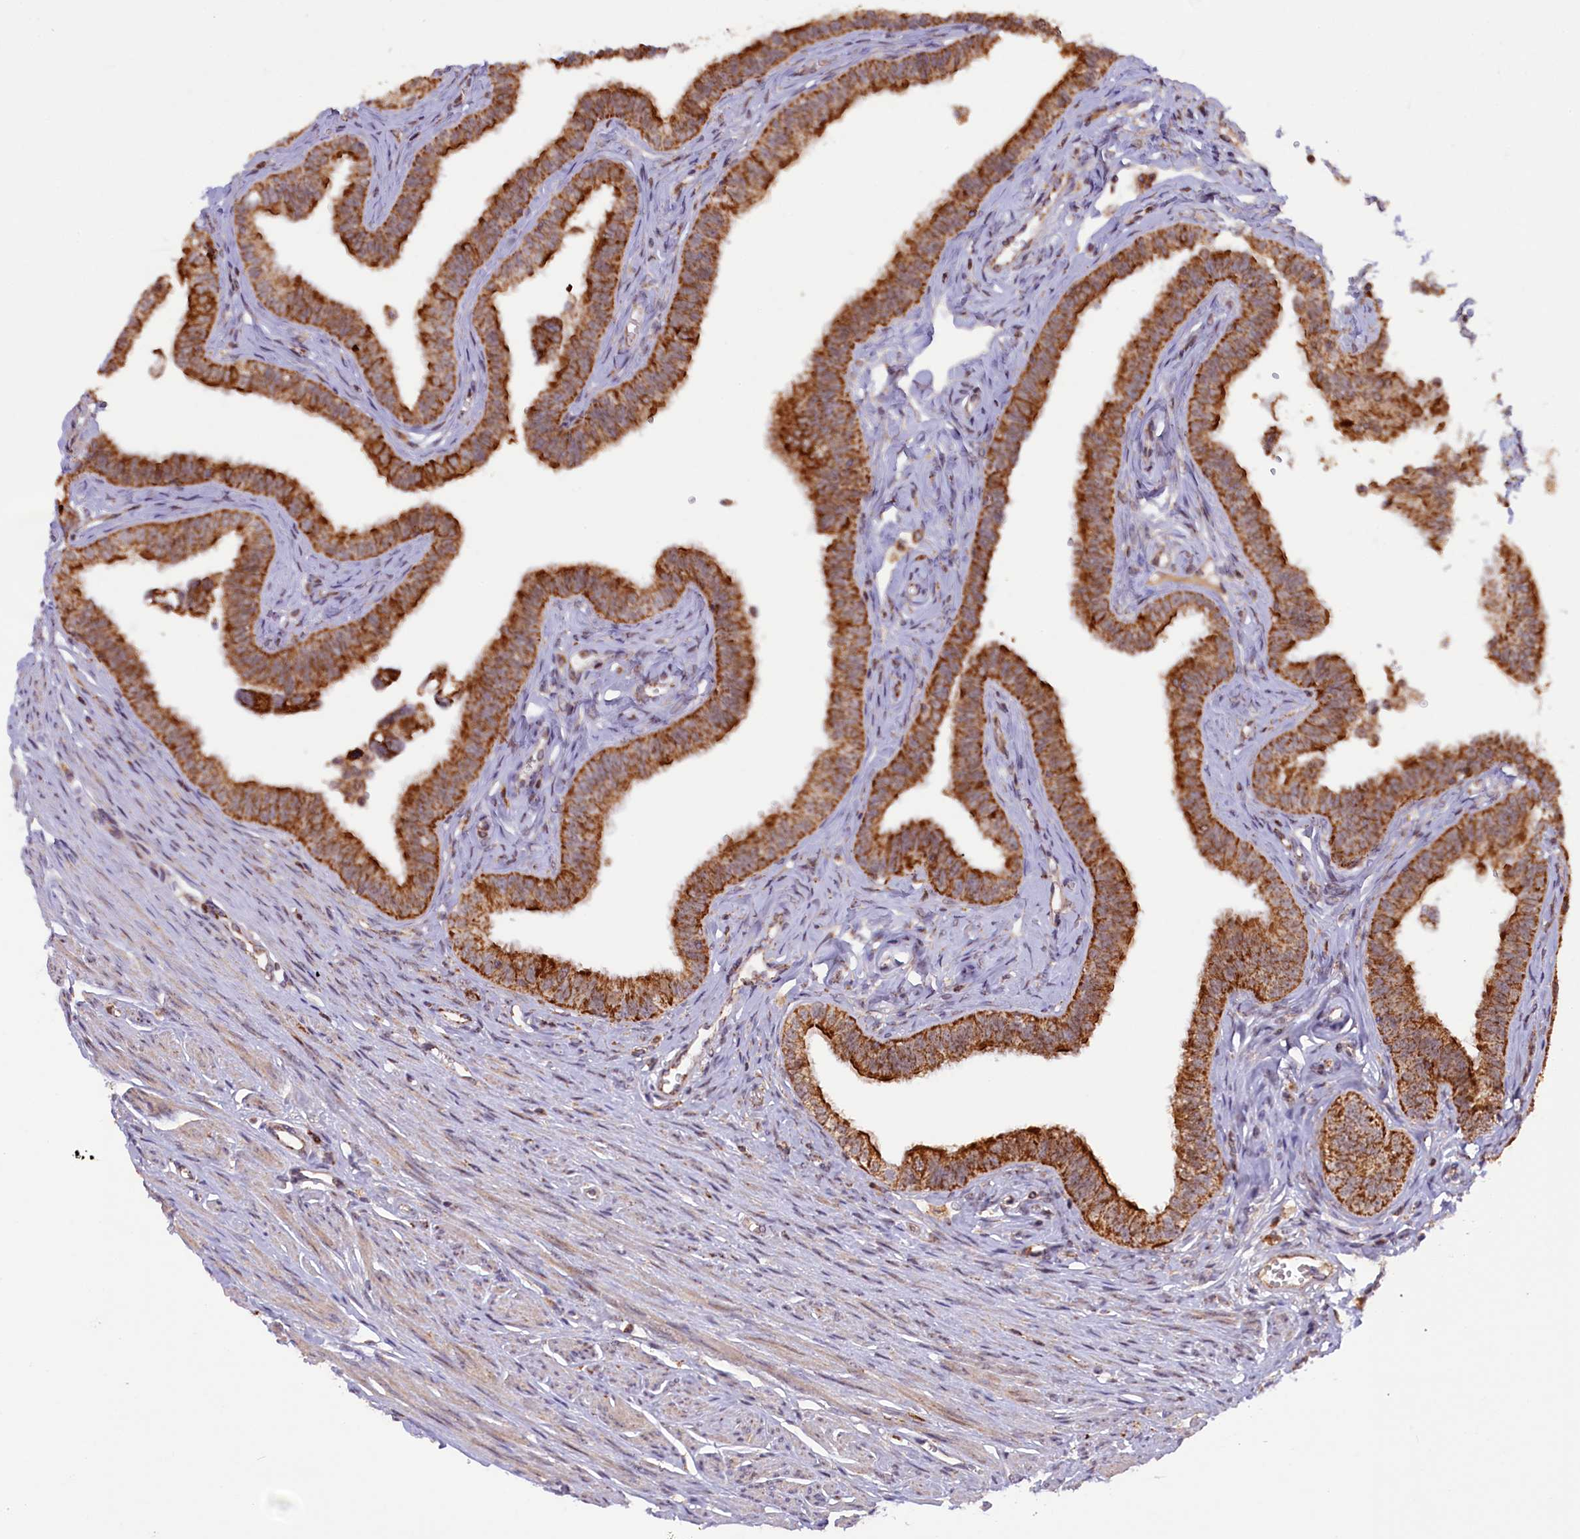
{"staining": {"intensity": "strong", "quantity": ">75%", "location": "cytoplasmic/membranous"}, "tissue": "fallopian tube", "cell_type": "Glandular cells", "image_type": "normal", "snomed": [{"axis": "morphology", "description": "Normal tissue, NOS"}, {"axis": "morphology", "description": "Carcinoma, NOS"}, {"axis": "topography", "description": "Fallopian tube"}, {"axis": "topography", "description": "Ovary"}], "caption": "Human fallopian tube stained with a brown dye demonstrates strong cytoplasmic/membranous positive expression in approximately >75% of glandular cells.", "gene": "DUS3L", "patient": {"sex": "female", "age": 59}}